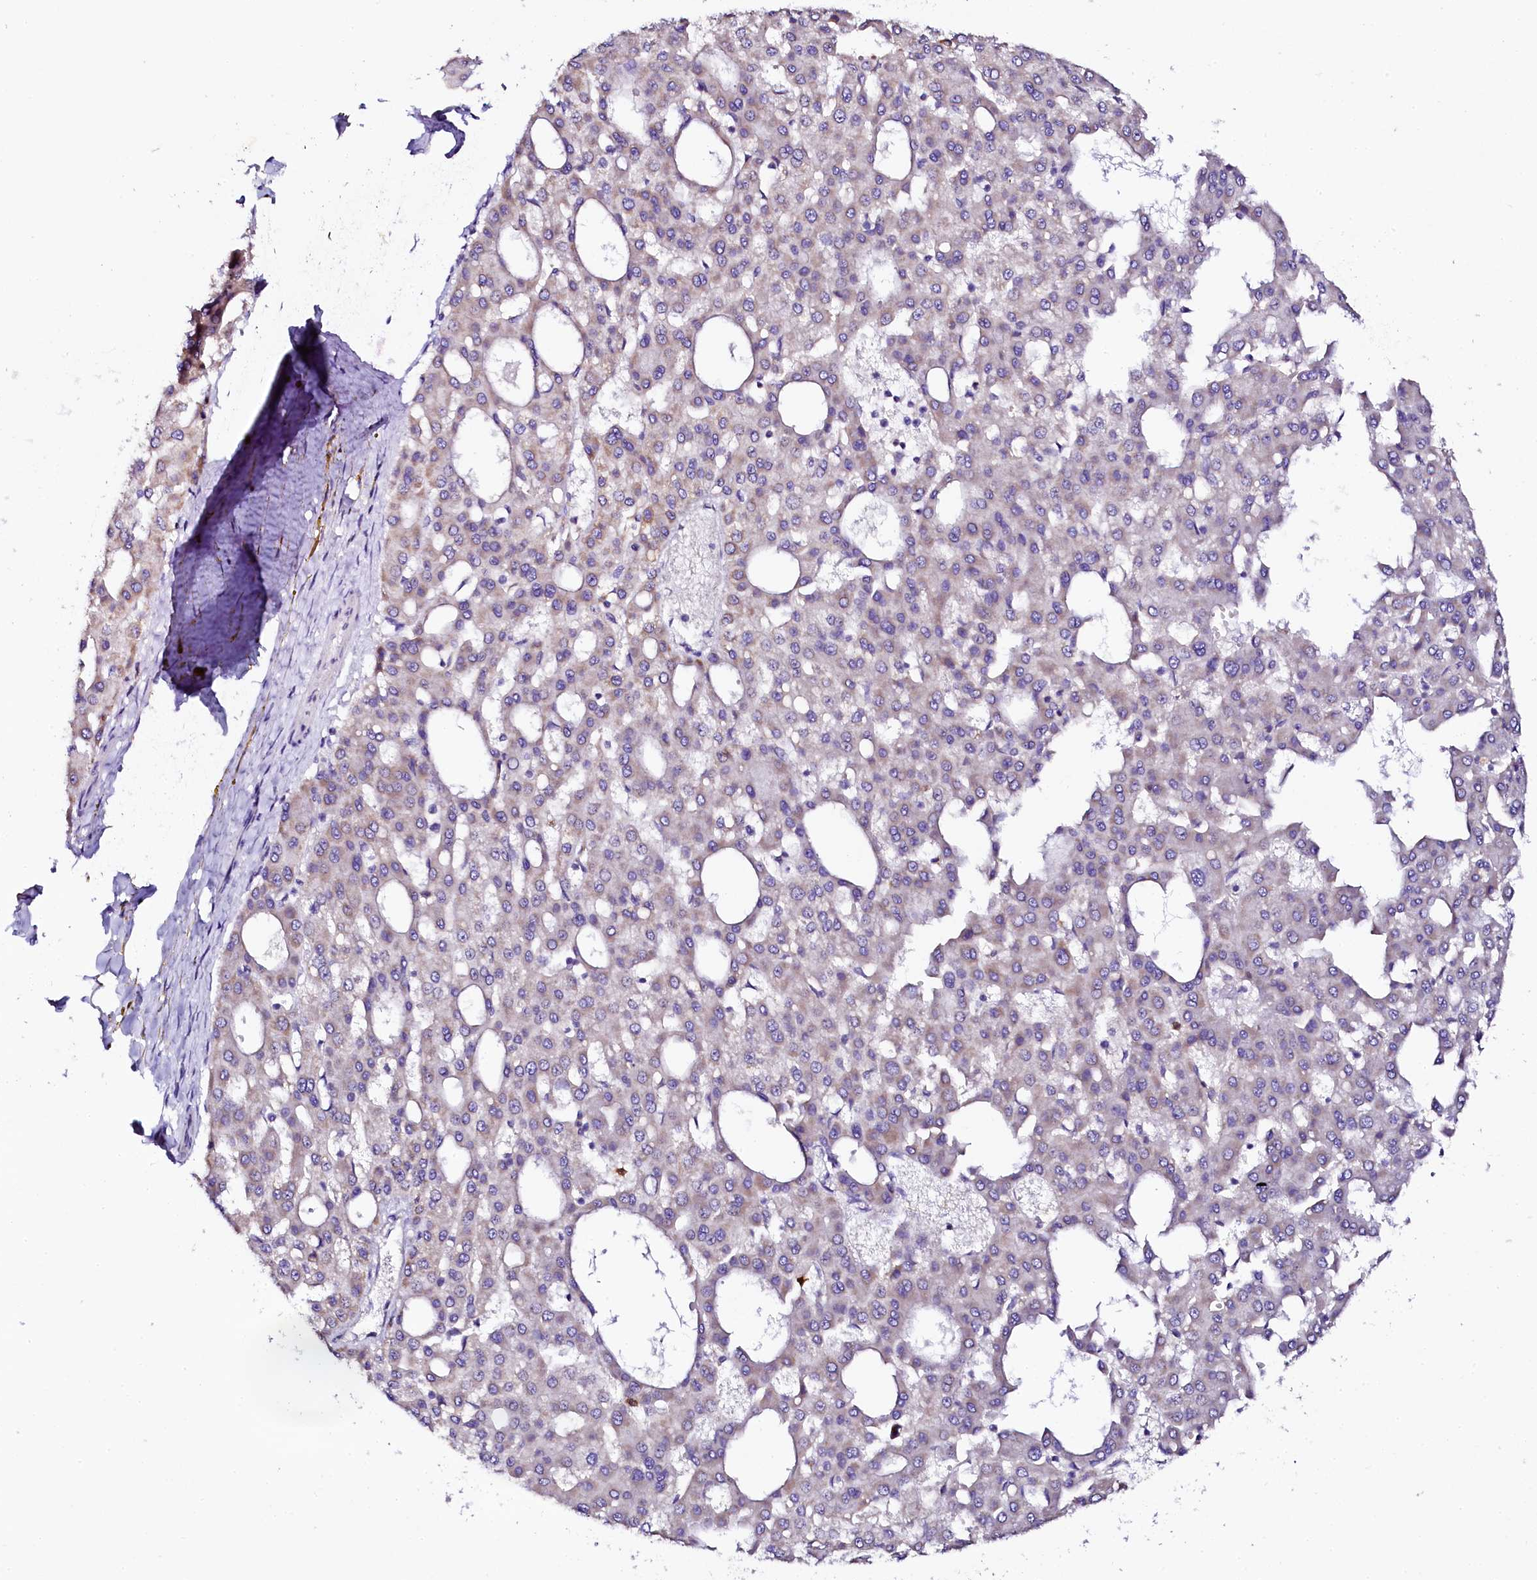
{"staining": {"intensity": "weak", "quantity": "<25%", "location": "cytoplasmic/membranous"}, "tissue": "liver cancer", "cell_type": "Tumor cells", "image_type": "cancer", "snomed": [{"axis": "morphology", "description": "Carcinoma, Hepatocellular, NOS"}, {"axis": "topography", "description": "Liver"}], "caption": "Immunohistochemistry (IHC) of liver cancer reveals no positivity in tumor cells.", "gene": "NAA16", "patient": {"sex": "male", "age": 47}}